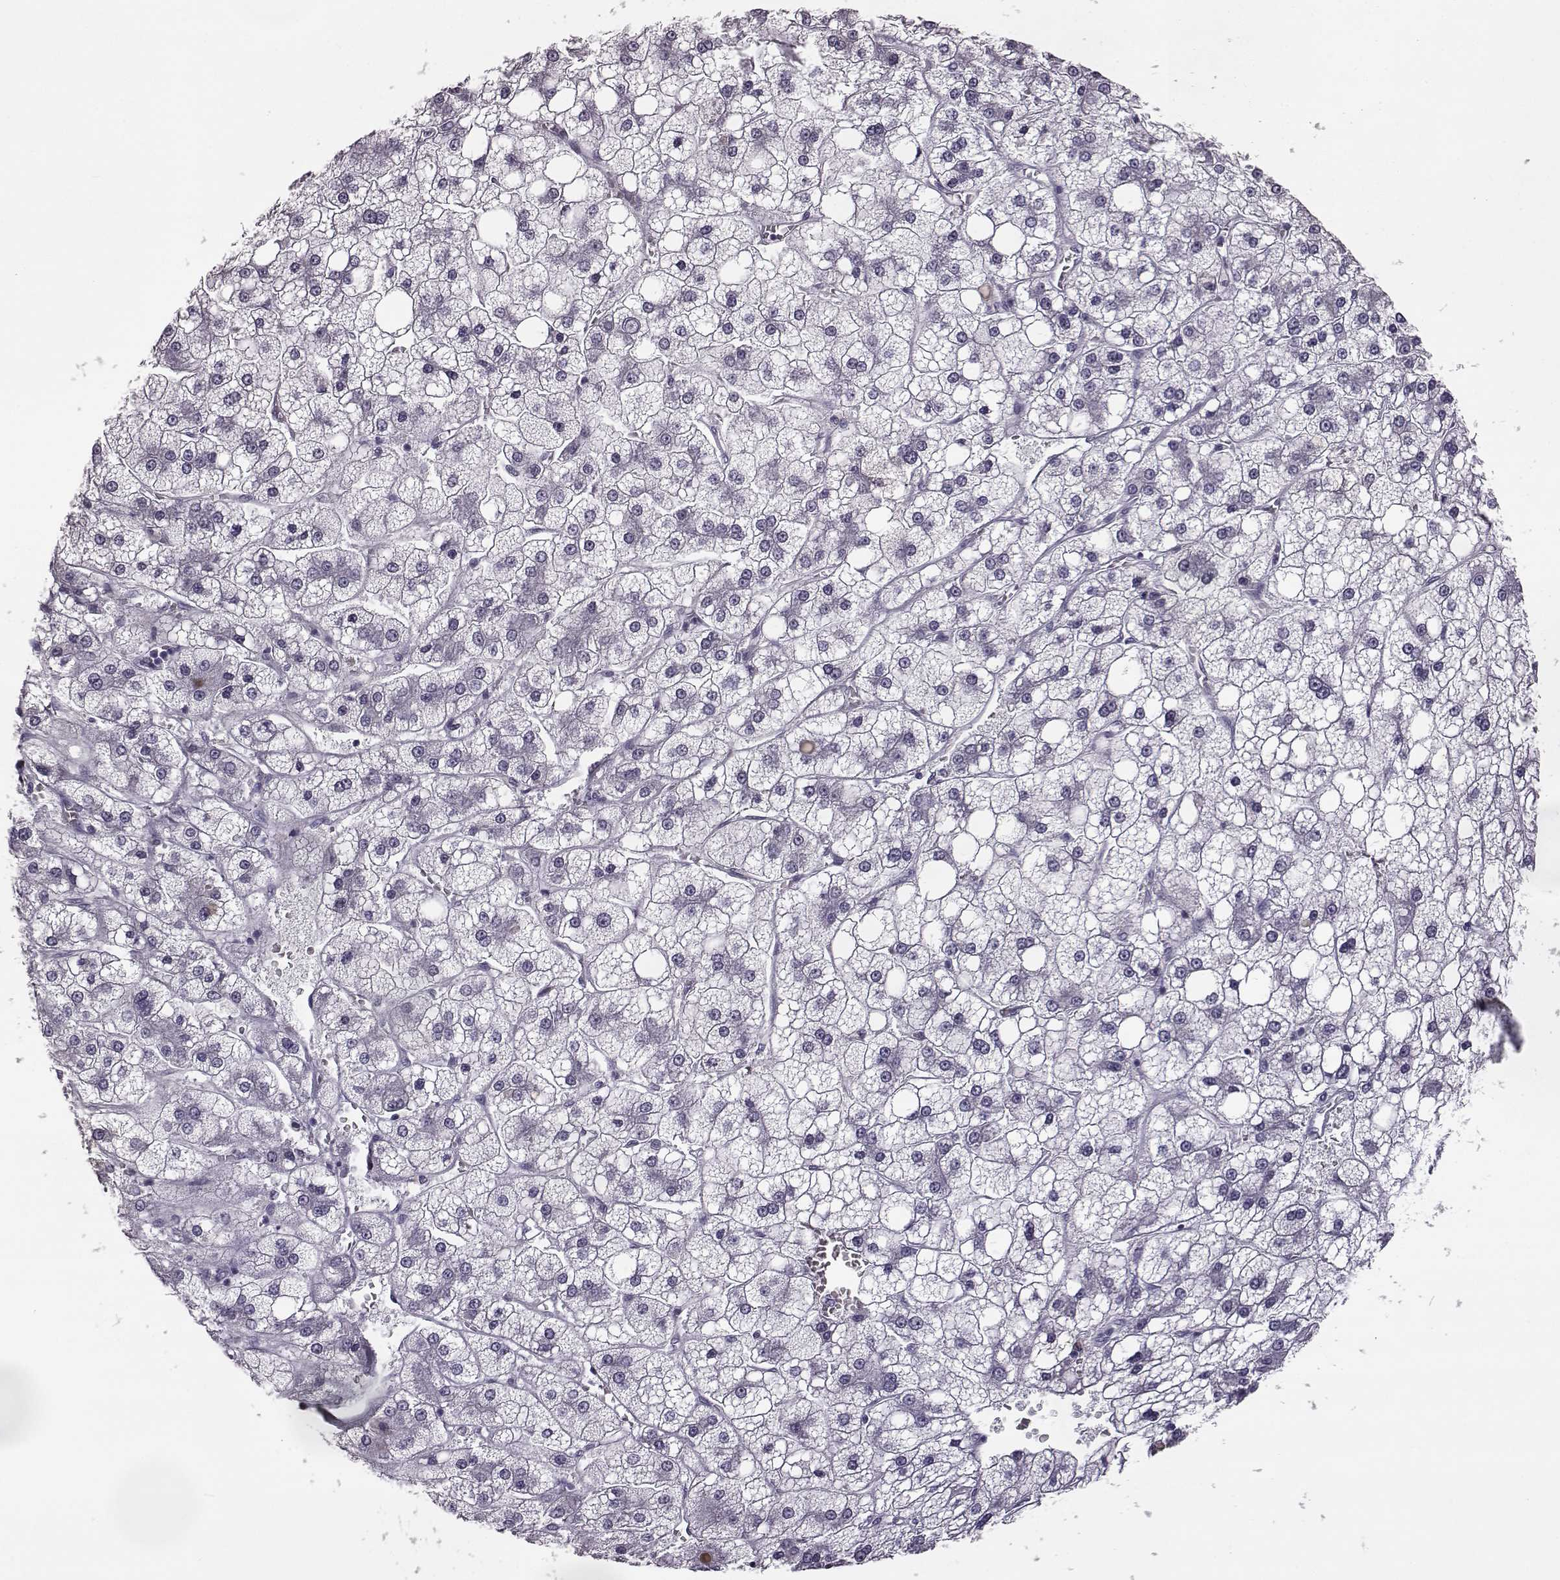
{"staining": {"intensity": "negative", "quantity": "none", "location": "none"}, "tissue": "liver cancer", "cell_type": "Tumor cells", "image_type": "cancer", "snomed": [{"axis": "morphology", "description": "Carcinoma, Hepatocellular, NOS"}, {"axis": "topography", "description": "Liver"}], "caption": "Photomicrograph shows no protein expression in tumor cells of liver cancer tissue. (DAB immunohistochemistry (IHC) with hematoxylin counter stain).", "gene": "ODAD4", "patient": {"sex": "male", "age": 73}}